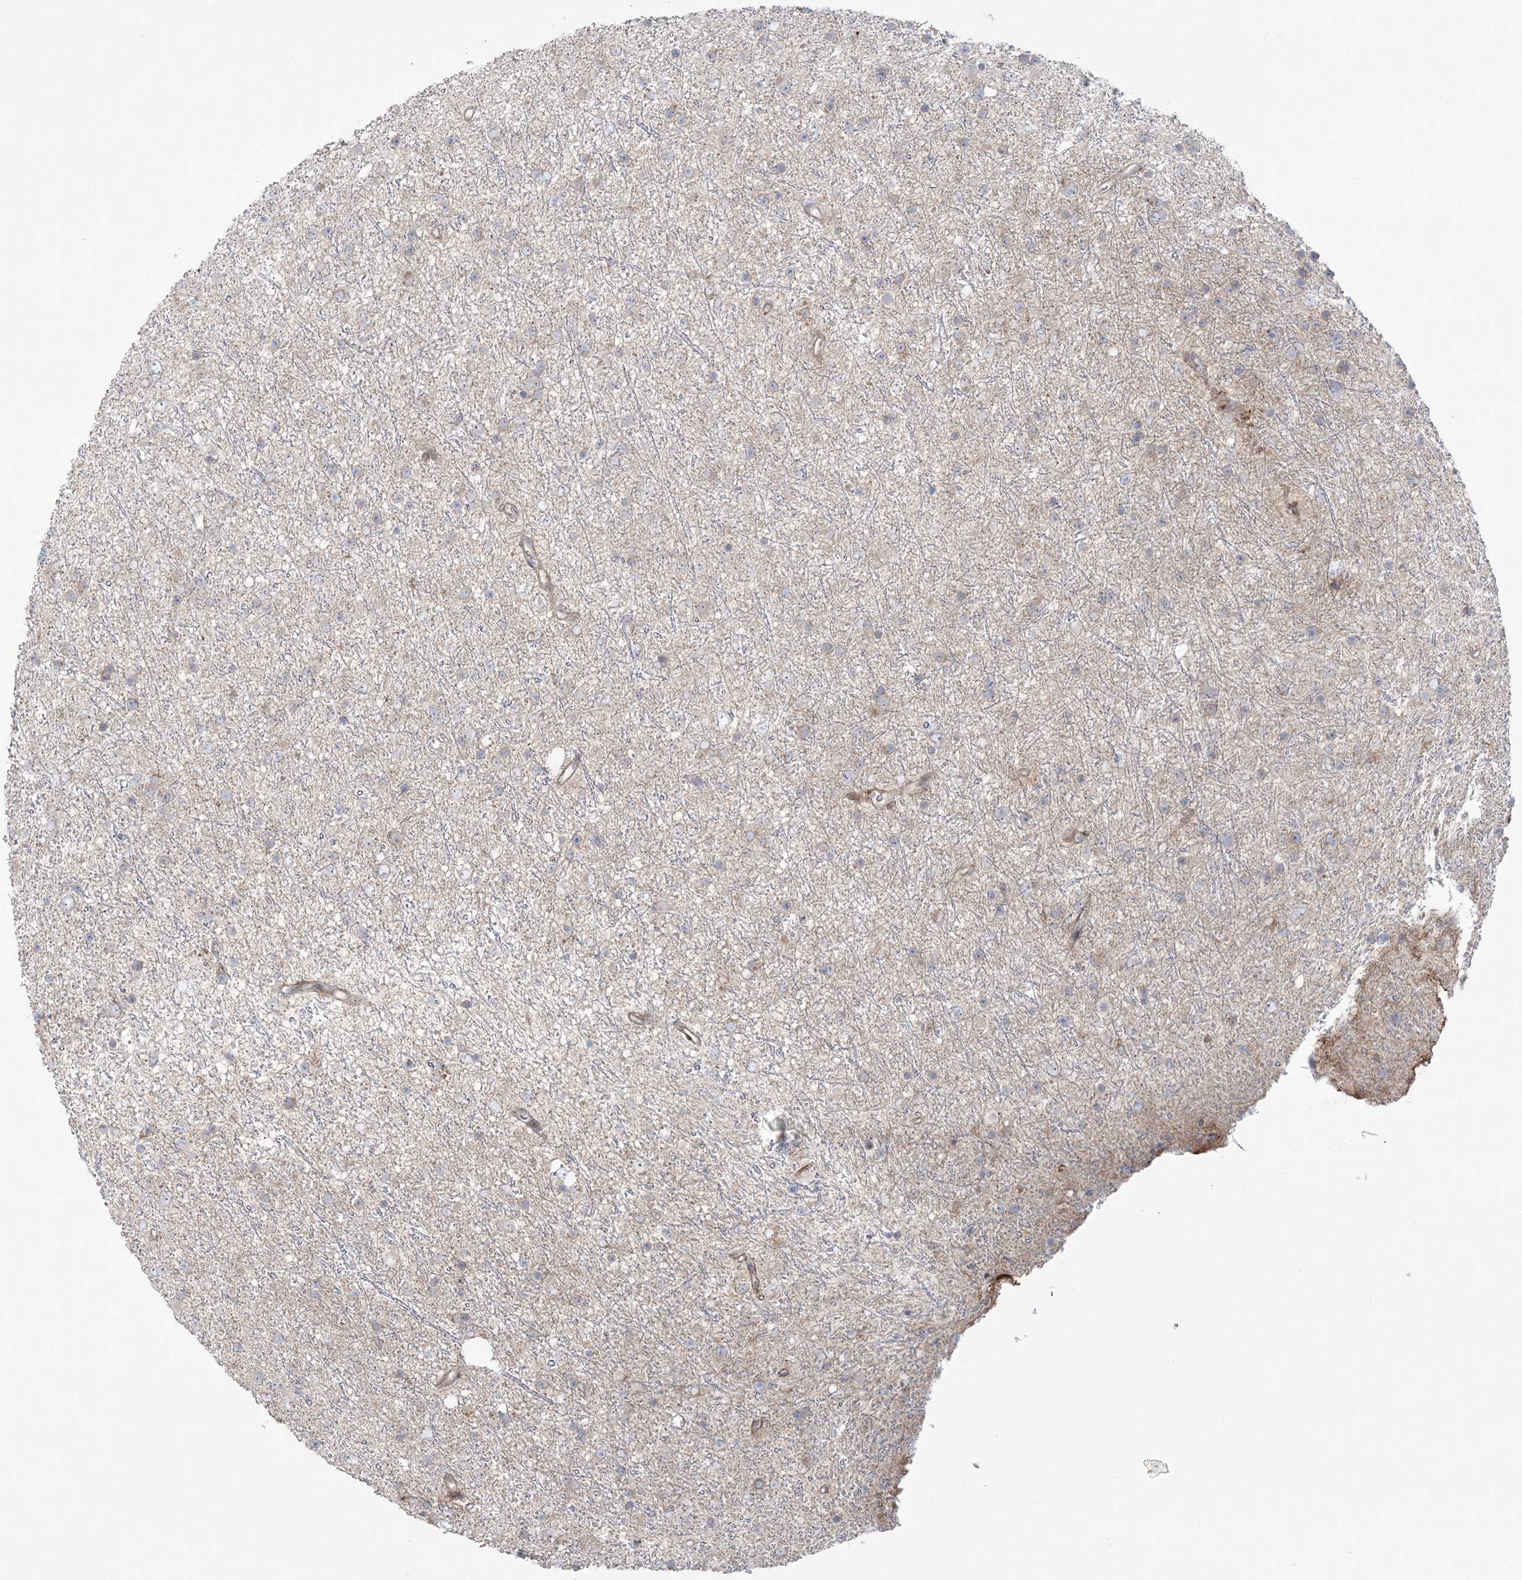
{"staining": {"intensity": "weak", "quantity": "<25%", "location": "cytoplasmic/membranous"}, "tissue": "glioma", "cell_type": "Tumor cells", "image_type": "cancer", "snomed": [{"axis": "morphology", "description": "Glioma, malignant, Low grade"}, {"axis": "topography", "description": "Cerebral cortex"}], "caption": "Immunohistochemical staining of human malignant low-grade glioma demonstrates no significant expression in tumor cells. (DAB (3,3'-diaminobenzidine) immunohistochemistry (IHC) visualized using brightfield microscopy, high magnification).", "gene": "NUDT9", "patient": {"sex": "female", "age": 39}}